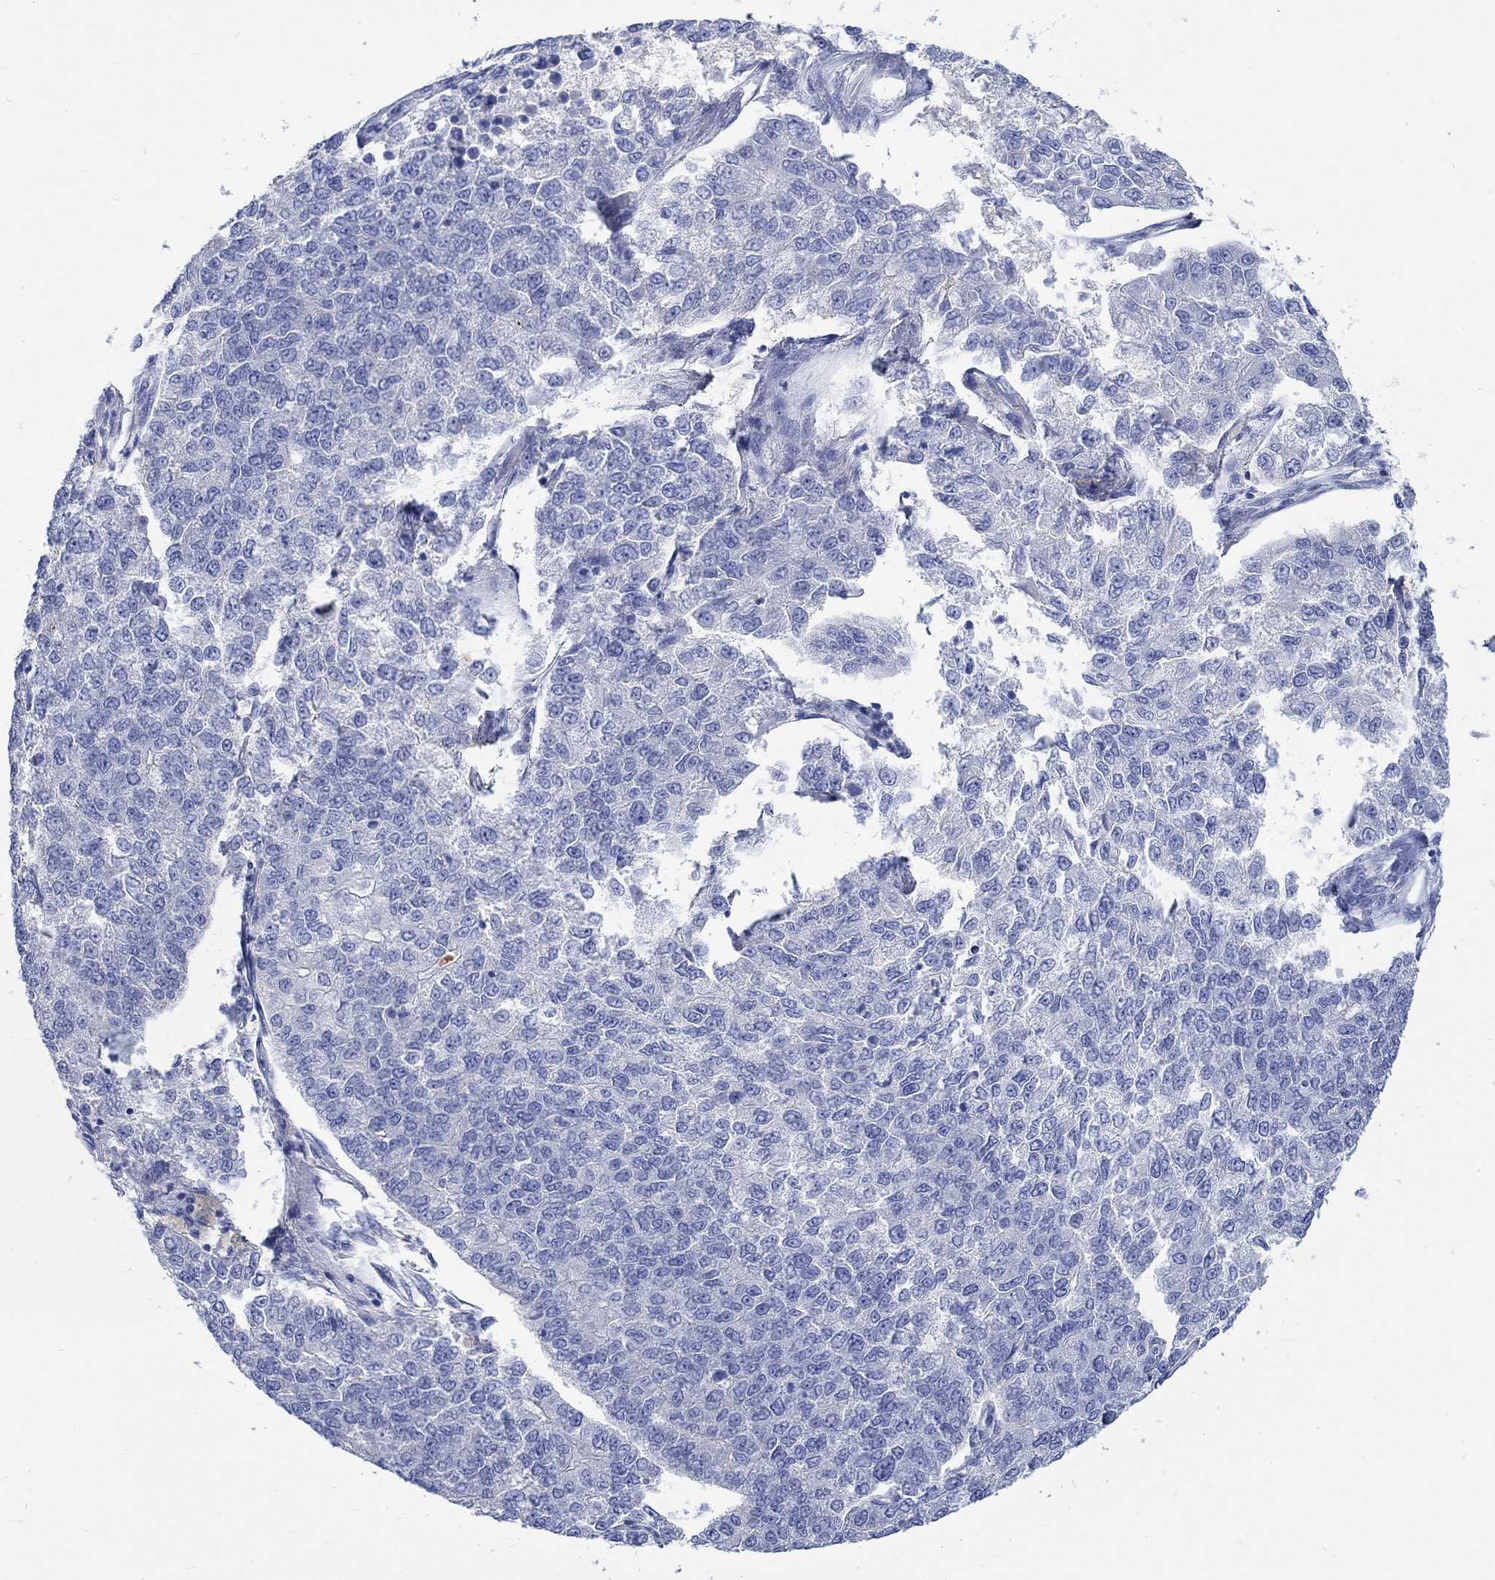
{"staining": {"intensity": "negative", "quantity": "none", "location": "none"}, "tissue": "lung cancer", "cell_type": "Tumor cells", "image_type": "cancer", "snomed": [{"axis": "morphology", "description": "Adenocarcinoma, NOS"}, {"axis": "topography", "description": "Lung"}], "caption": "This is a image of immunohistochemistry staining of lung adenocarcinoma, which shows no positivity in tumor cells.", "gene": "KCNA1", "patient": {"sex": "male", "age": 49}}